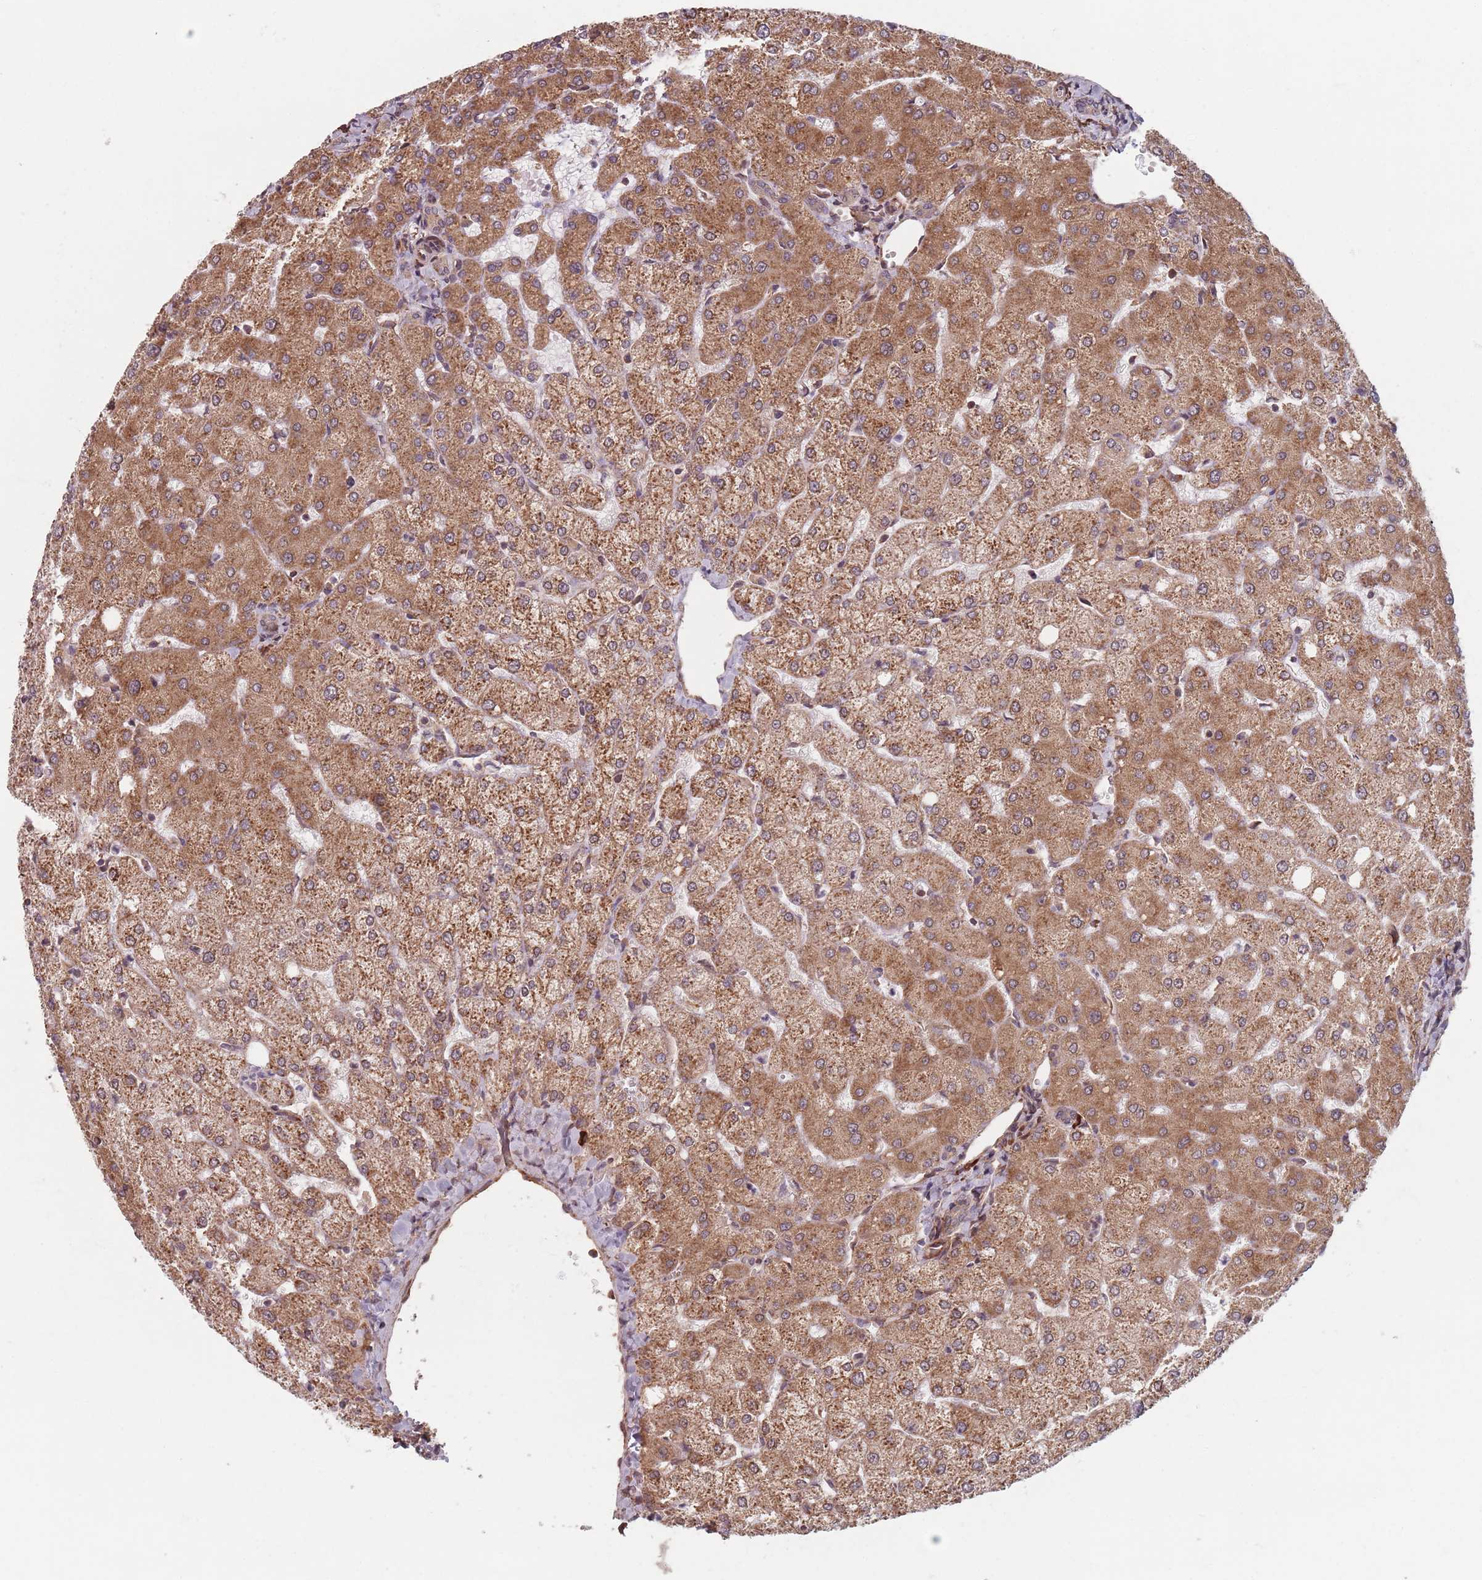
{"staining": {"intensity": "weak", "quantity": "25%-75%", "location": "cytoplasmic/membranous"}, "tissue": "liver", "cell_type": "Cholangiocytes", "image_type": "normal", "snomed": [{"axis": "morphology", "description": "Normal tissue, NOS"}, {"axis": "topography", "description": "Liver"}], "caption": "Immunohistochemistry of normal liver displays low levels of weak cytoplasmic/membranous positivity in about 25%-75% of cholangiocytes. Nuclei are stained in blue.", "gene": "NOTCH3", "patient": {"sex": "female", "age": 54}}